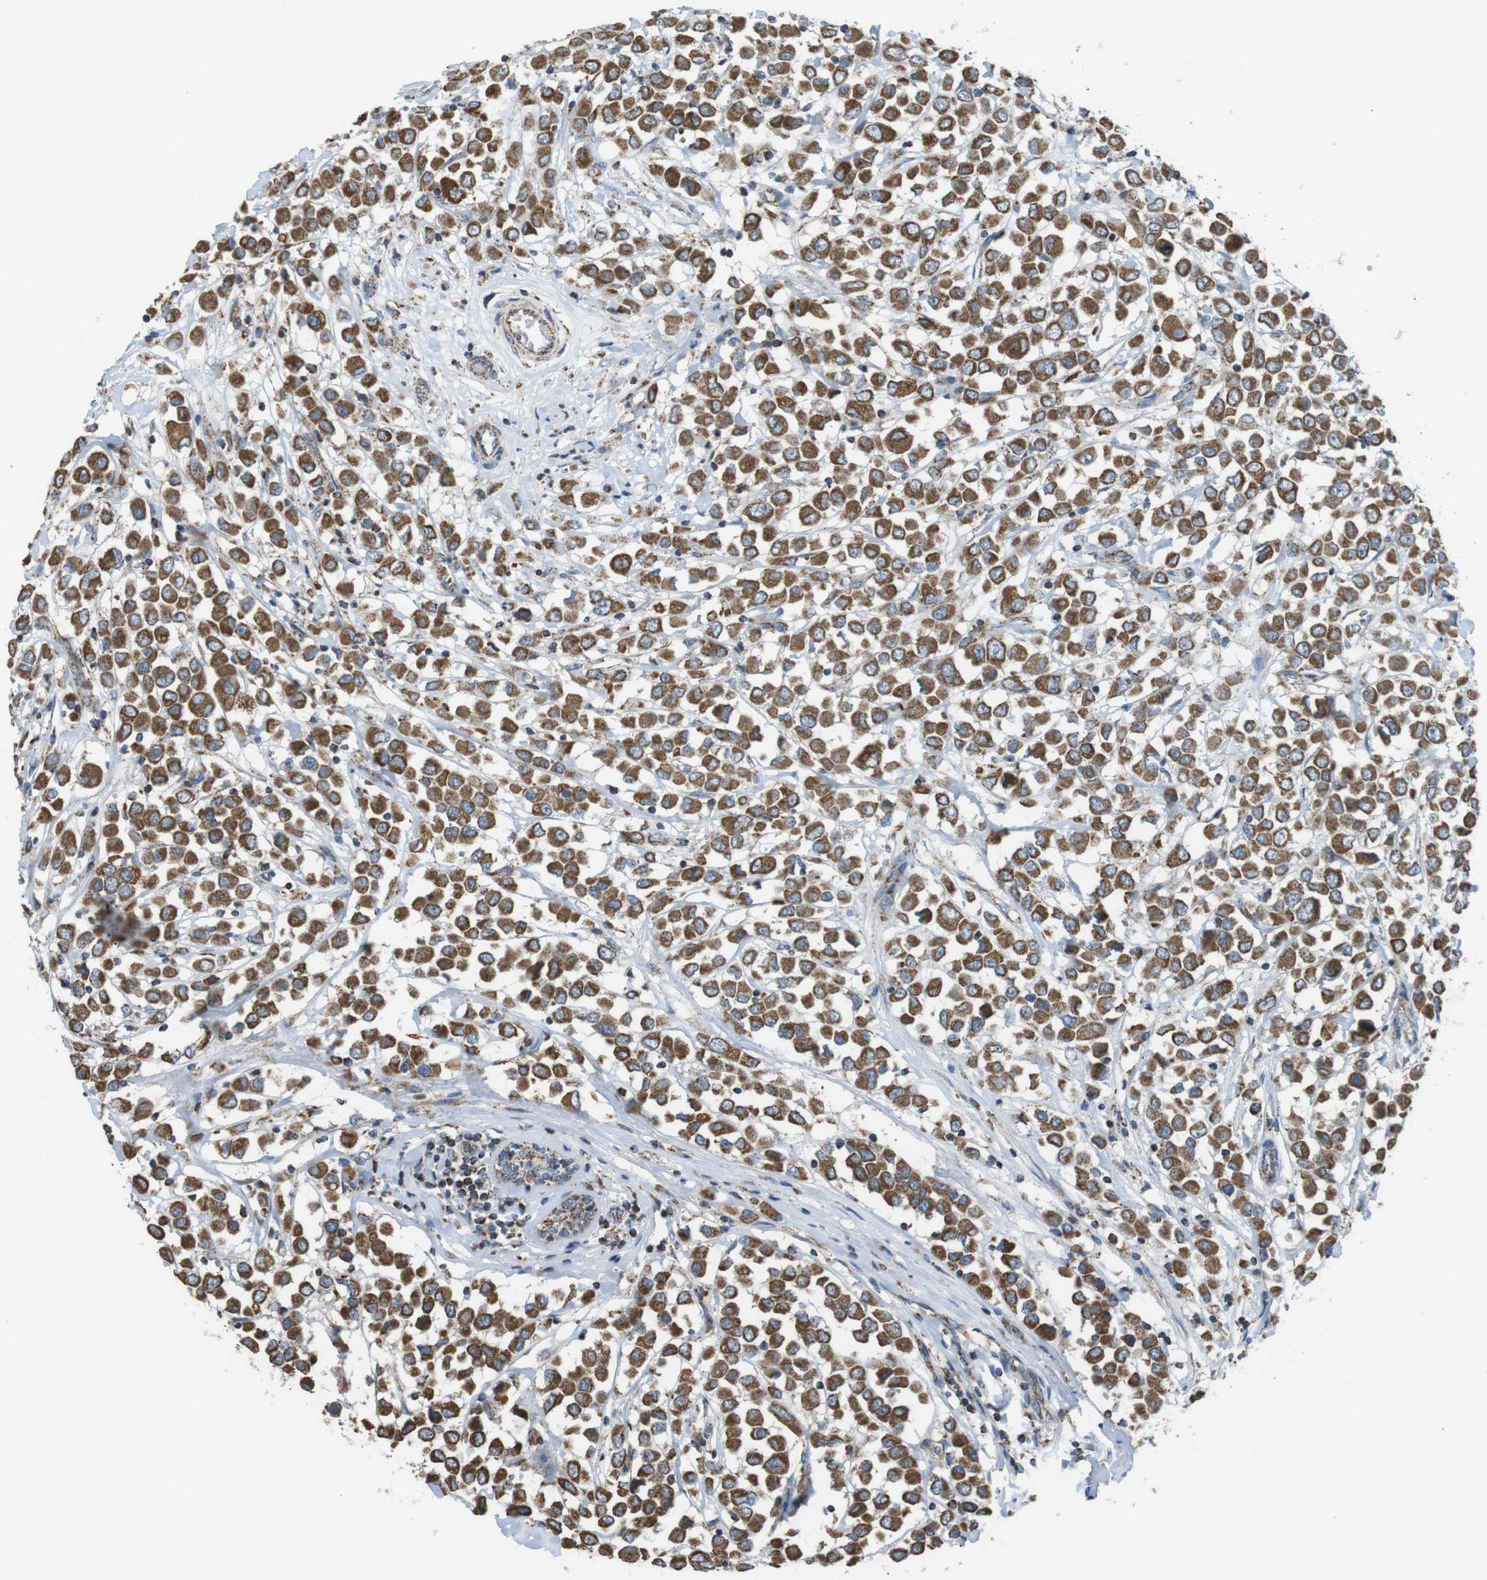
{"staining": {"intensity": "strong", "quantity": ">75%", "location": "cytoplasmic/membranous"}, "tissue": "breast cancer", "cell_type": "Tumor cells", "image_type": "cancer", "snomed": [{"axis": "morphology", "description": "Duct carcinoma"}, {"axis": "topography", "description": "Breast"}], "caption": "The image displays immunohistochemical staining of invasive ductal carcinoma (breast). There is strong cytoplasmic/membranous expression is identified in about >75% of tumor cells. The staining was performed using DAB (3,3'-diaminobenzidine) to visualize the protein expression in brown, while the nuclei were stained in blue with hematoxylin (Magnification: 20x).", "gene": "GRIK2", "patient": {"sex": "female", "age": 61}}